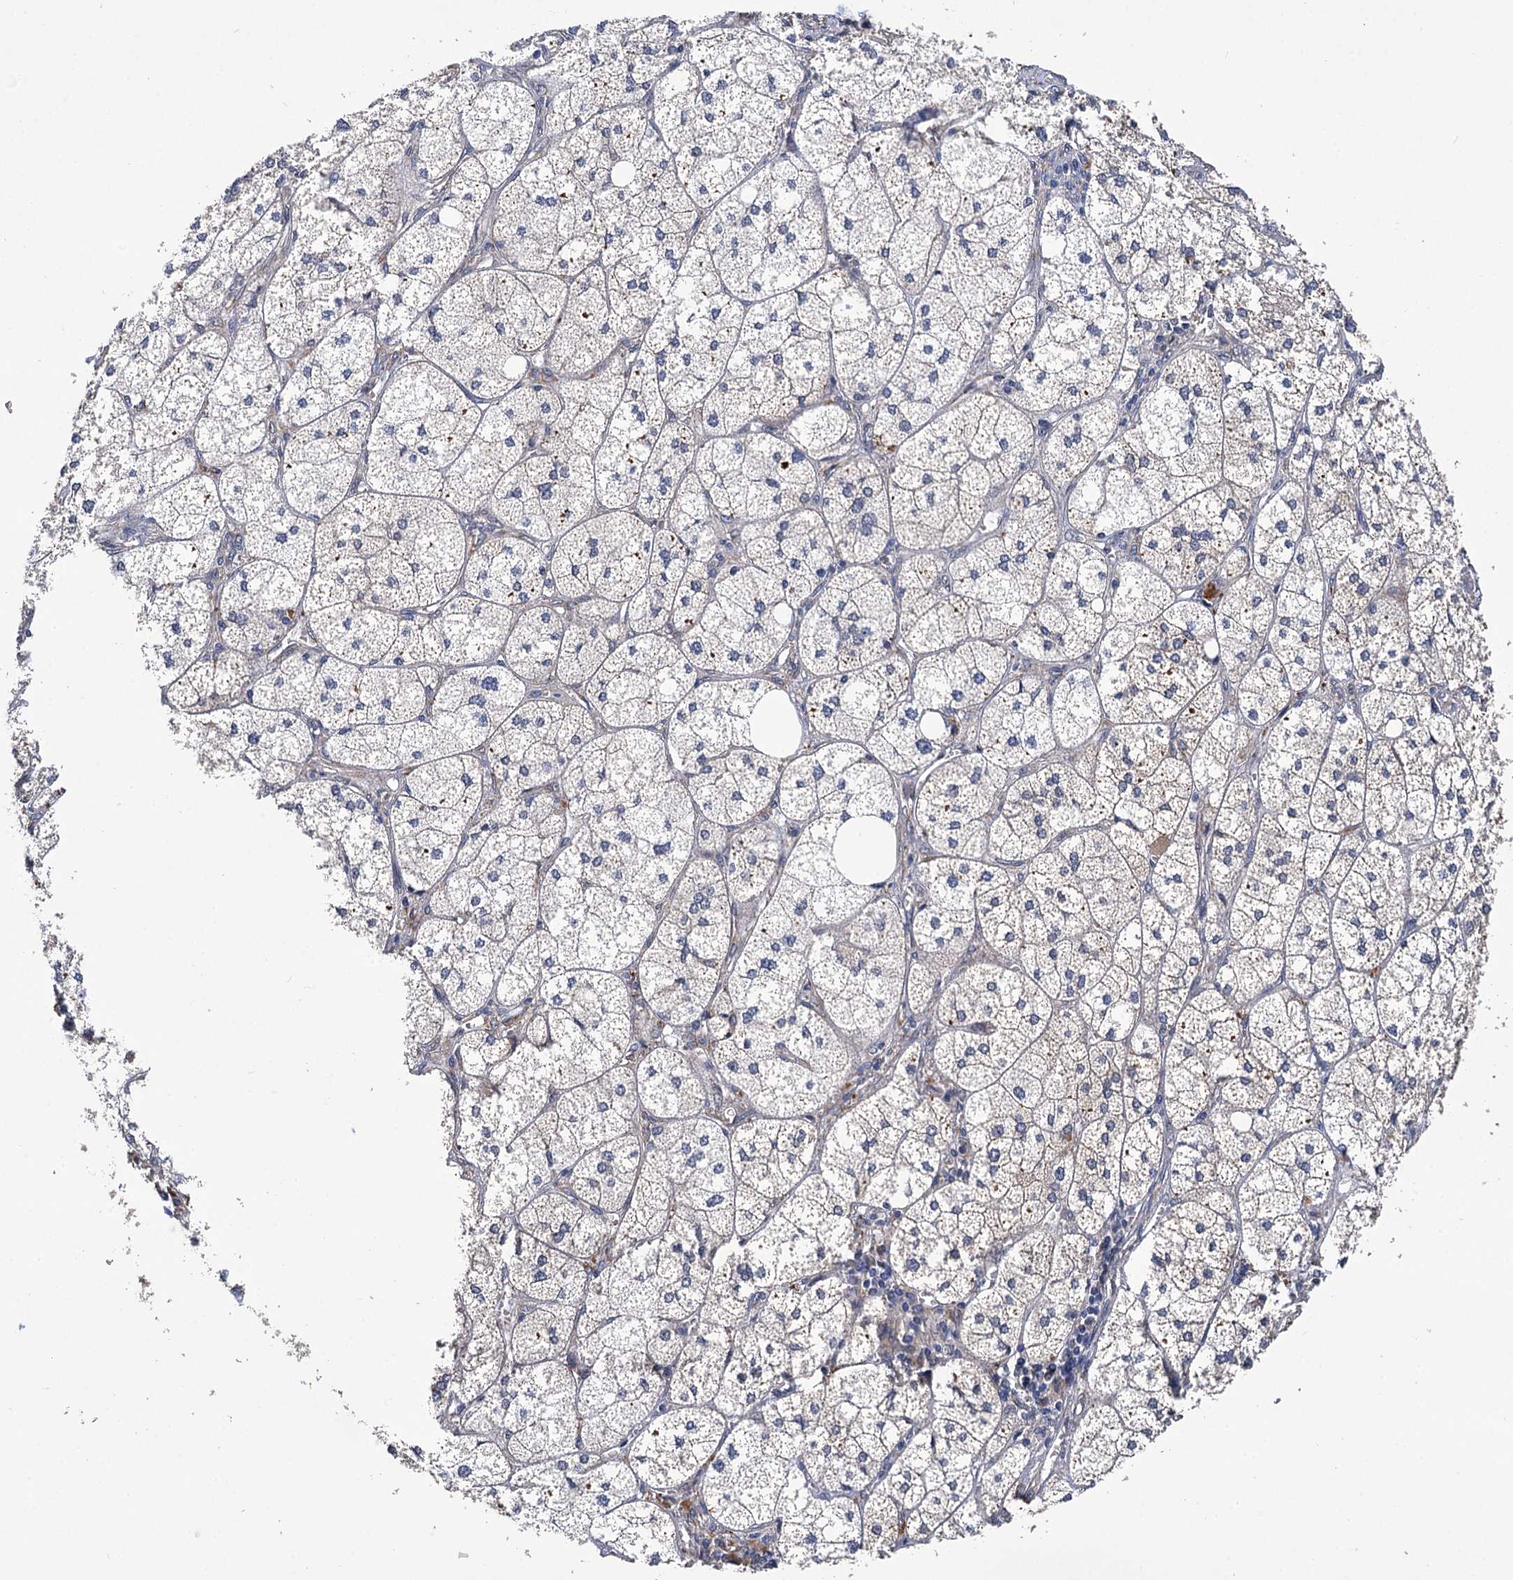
{"staining": {"intensity": "strong", "quantity": "25%-75%", "location": "cytoplasmic/membranous"}, "tissue": "adrenal gland", "cell_type": "Glandular cells", "image_type": "normal", "snomed": [{"axis": "morphology", "description": "Normal tissue, NOS"}, {"axis": "topography", "description": "Adrenal gland"}], "caption": "The histopathology image displays a brown stain indicating the presence of a protein in the cytoplasmic/membranous of glandular cells in adrenal gland. Using DAB (3,3'-diaminobenzidine) (brown) and hematoxylin (blue) stains, captured at high magnification using brightfield microscopy.", "gene": "SUPV3L1", "patient": {"sex": "female", "age": 61}}